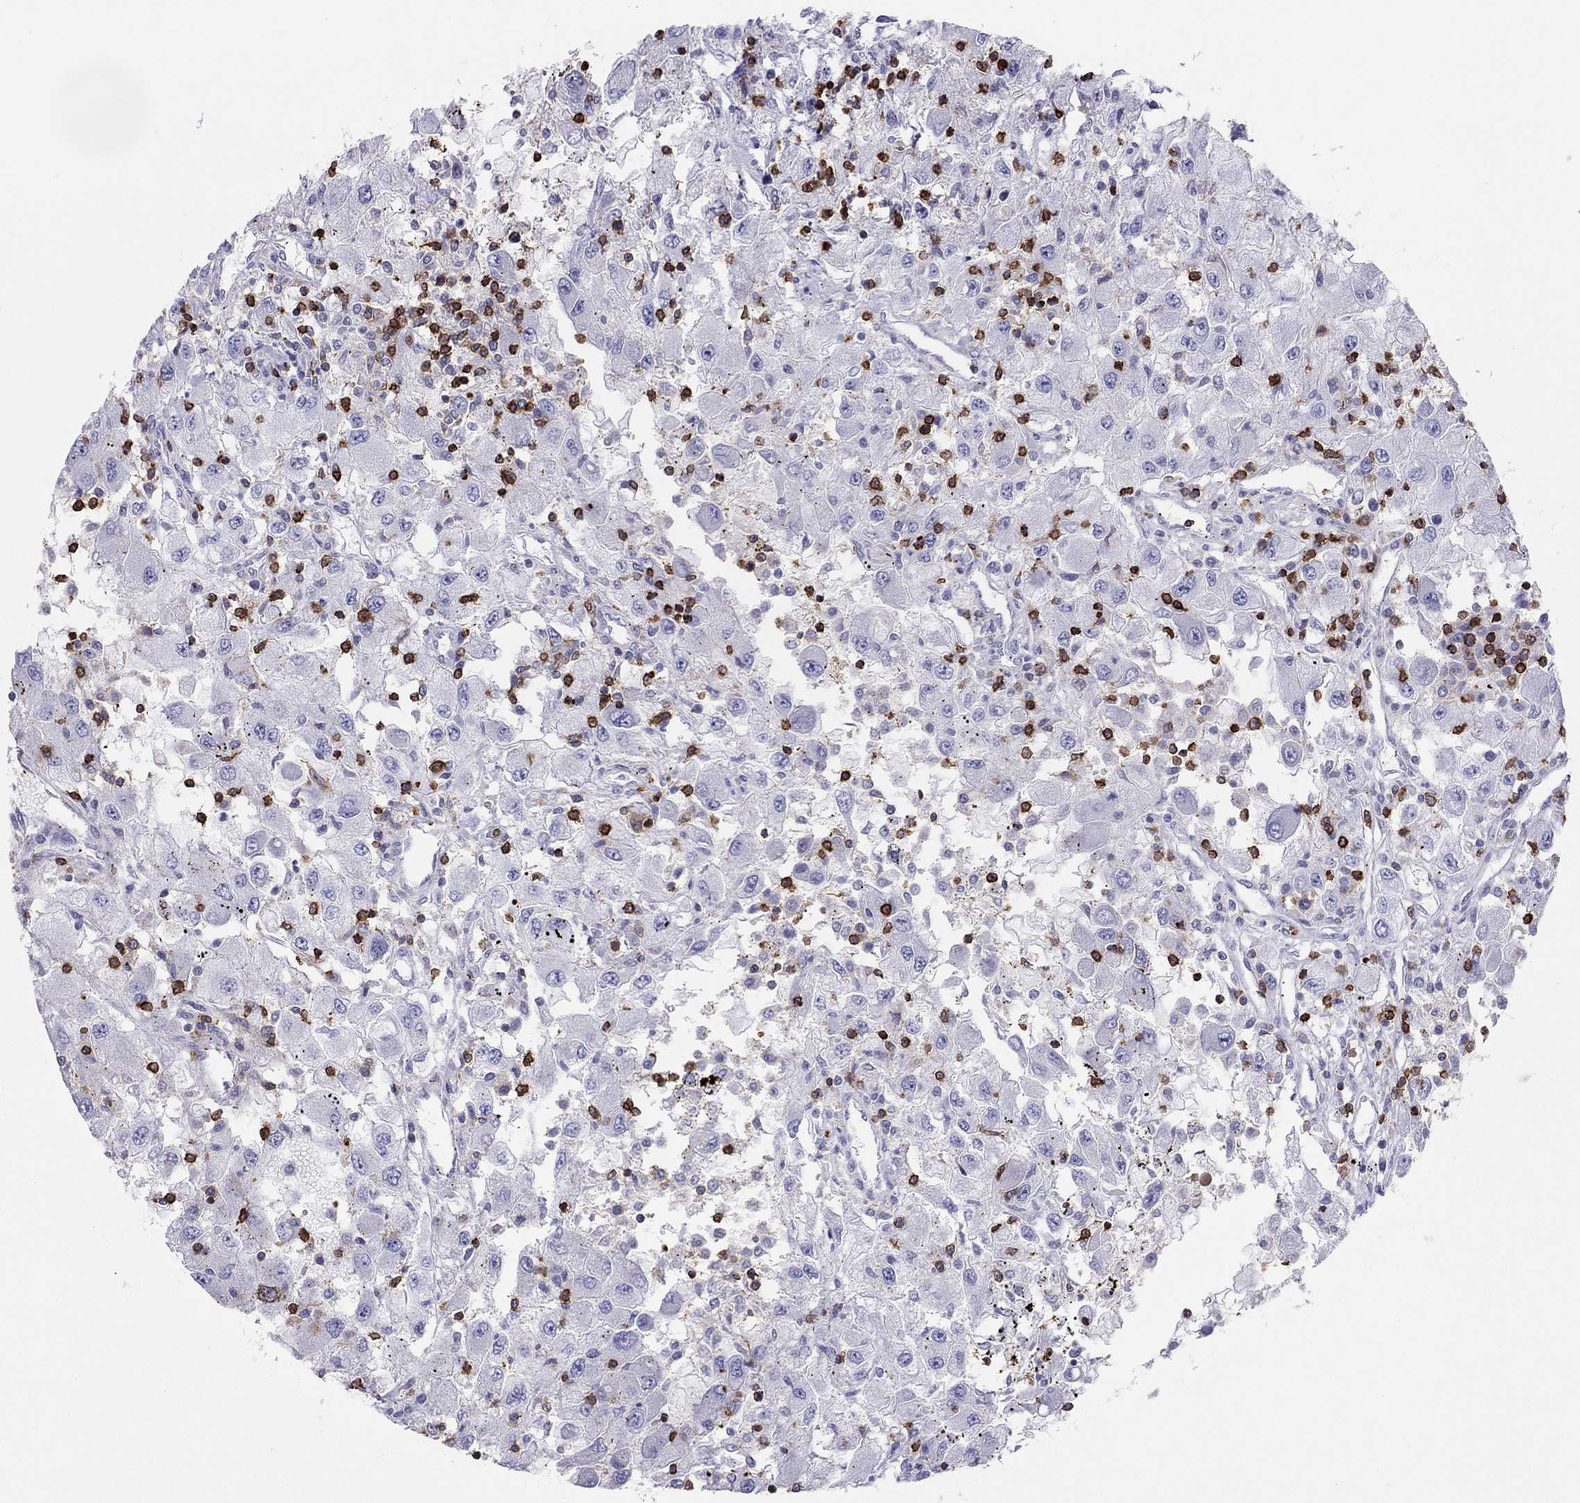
{"staining": {"intensity": "negative", "quantity": "none", "location": "none"}, "tissue": "renal cancer", "cell_type": "Tumor cells", "image_type": "cancer", "snomed": [{"axis": "morphology", "description": "Adenocarcinoma, NOS"}, {"axis": "topography", "description": "Kidney"}], "caption": "IHC micrograph of human renal adenocarcinoma stained for a protein (brown), which displays no staining in tumor cells.", "gene": "MND1", "patient": {"sex": "female", "age": 67}}